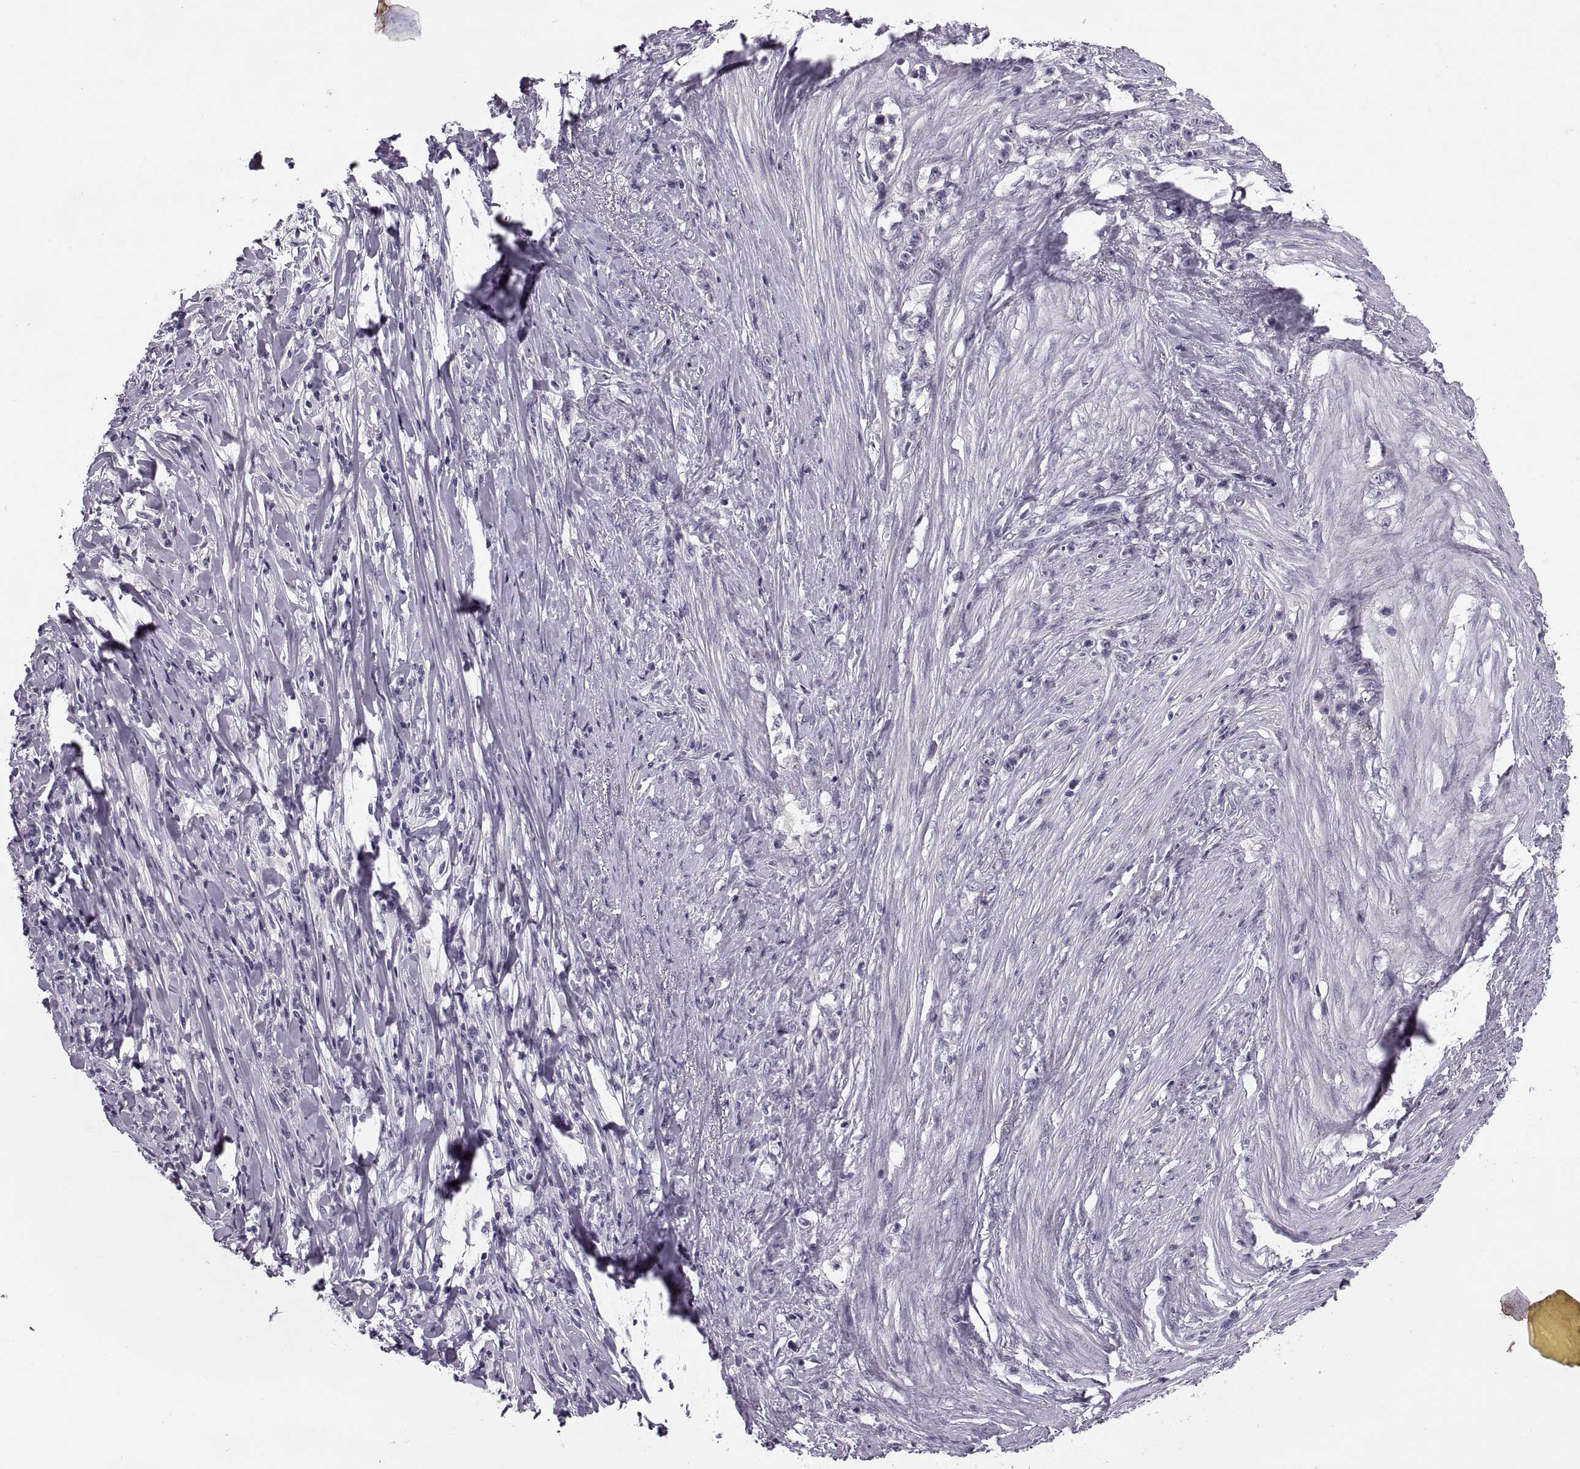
{"staining": {"intensity": "negative", "quantity": "none", "location": "none"}, "tissue": "stomach cancer", "cell_type": "Tumor cells", "image_type": "cancer", "snomed": [{"axis": "morphology", "description": "Adenocarcinoma, NOS"}, {"axis": "topography", "description": "Stomach, lower"}], "caption": "High power microscopy image of an immunohistochemistry photomicrograph of stomach cancer, revealing no significant expression in tumor cells.", "gene": "MAGEB1", "patient": {"sex": "male", "age": 88}}